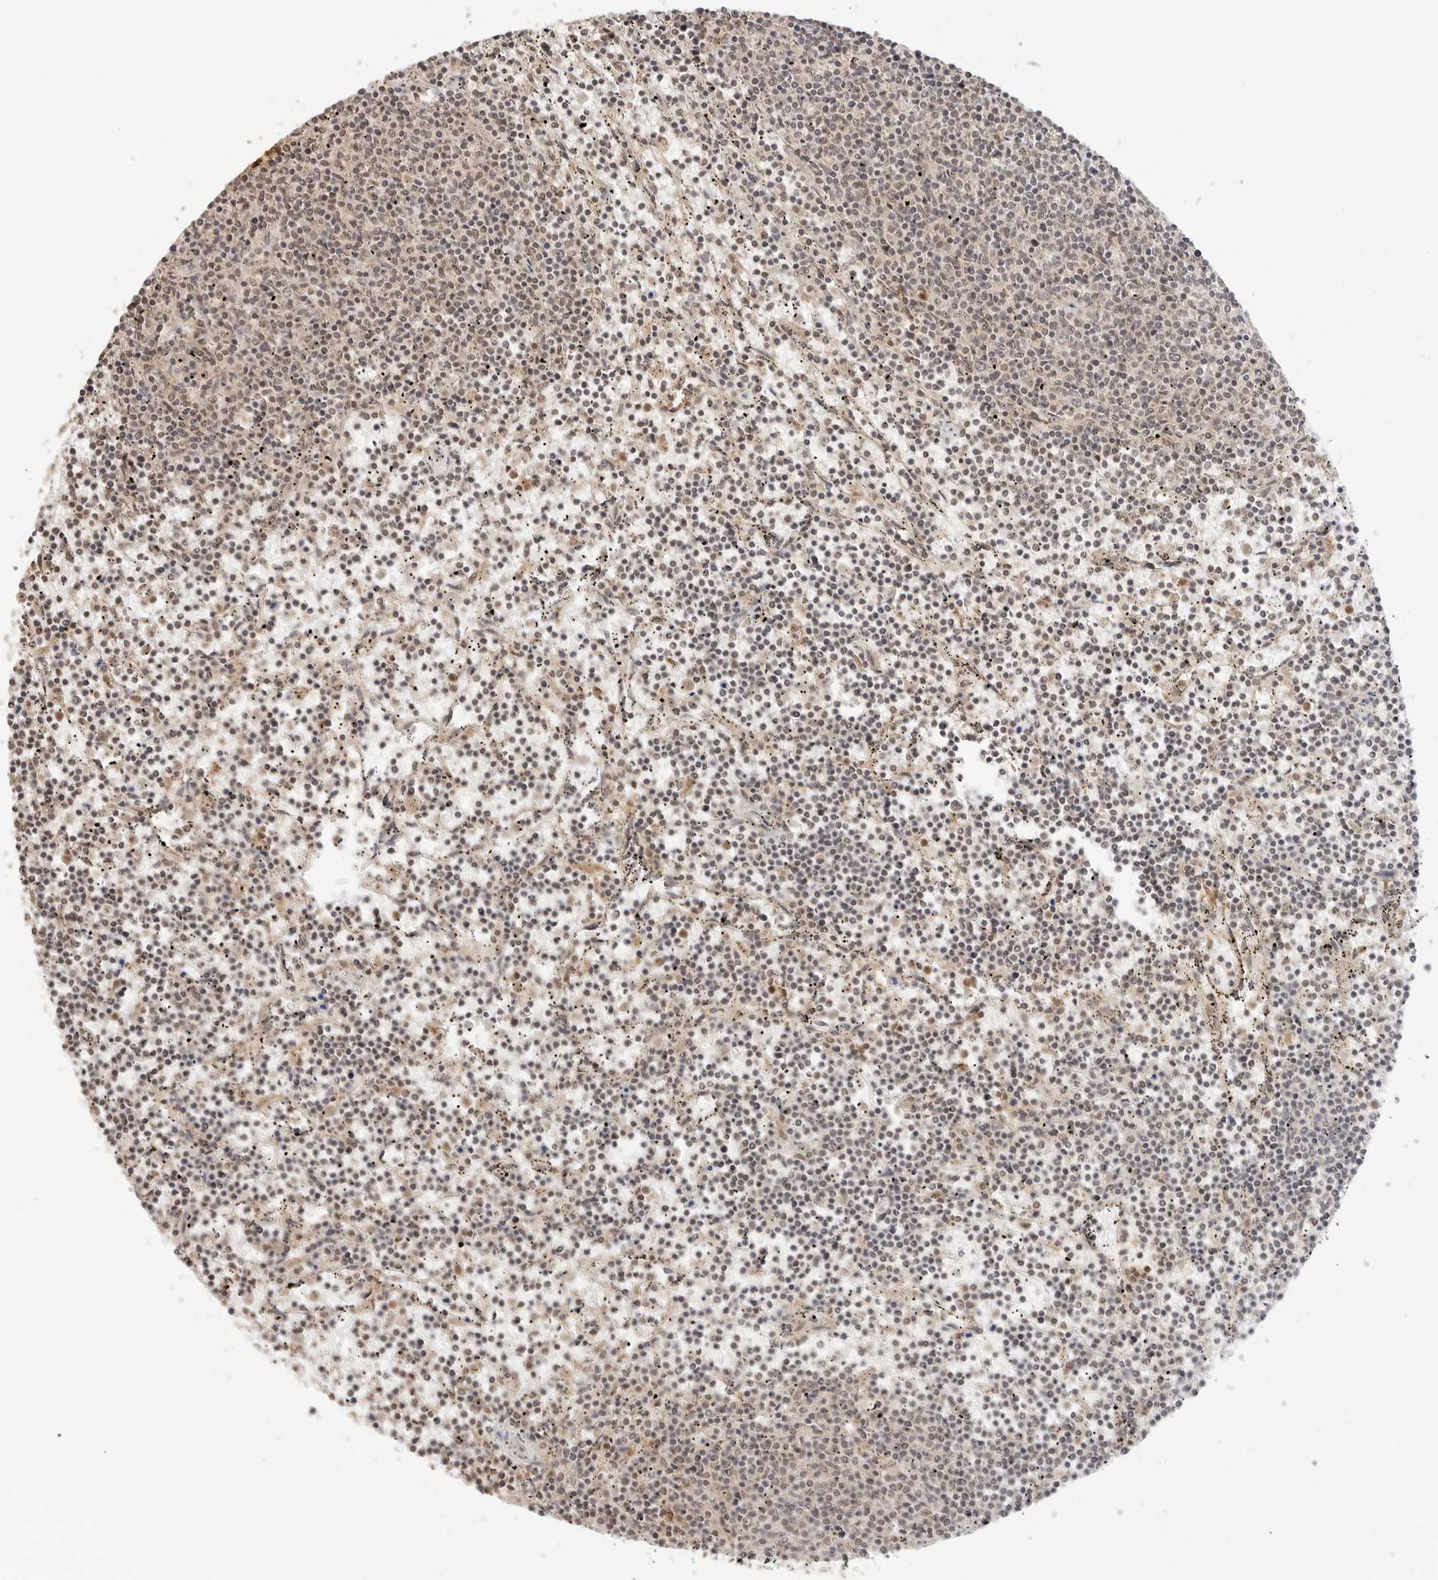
{"staining": {"intensity": "weak", "quantity": "25%-75%", "location": "cytoplasmic/membranous,nuclear"}, "tissue": "lymphoma", "cell_type": "Tumor cells", "image_type": "cancer", "snomed": [{"axis": "morphology", "description": "Malignant lymphoma, non-Hodgkin's type, Low grade"}, {"axis": "topography", "description": "Spleen"}], "caption": "Tumor cells reveal low levels of weak cytoplasmic/membranous and nuclear expression in approximately 25%-75% of cells in human lymphoma.", "gene": "GPR34", "patient": {"sex": "female", "age": 50}}